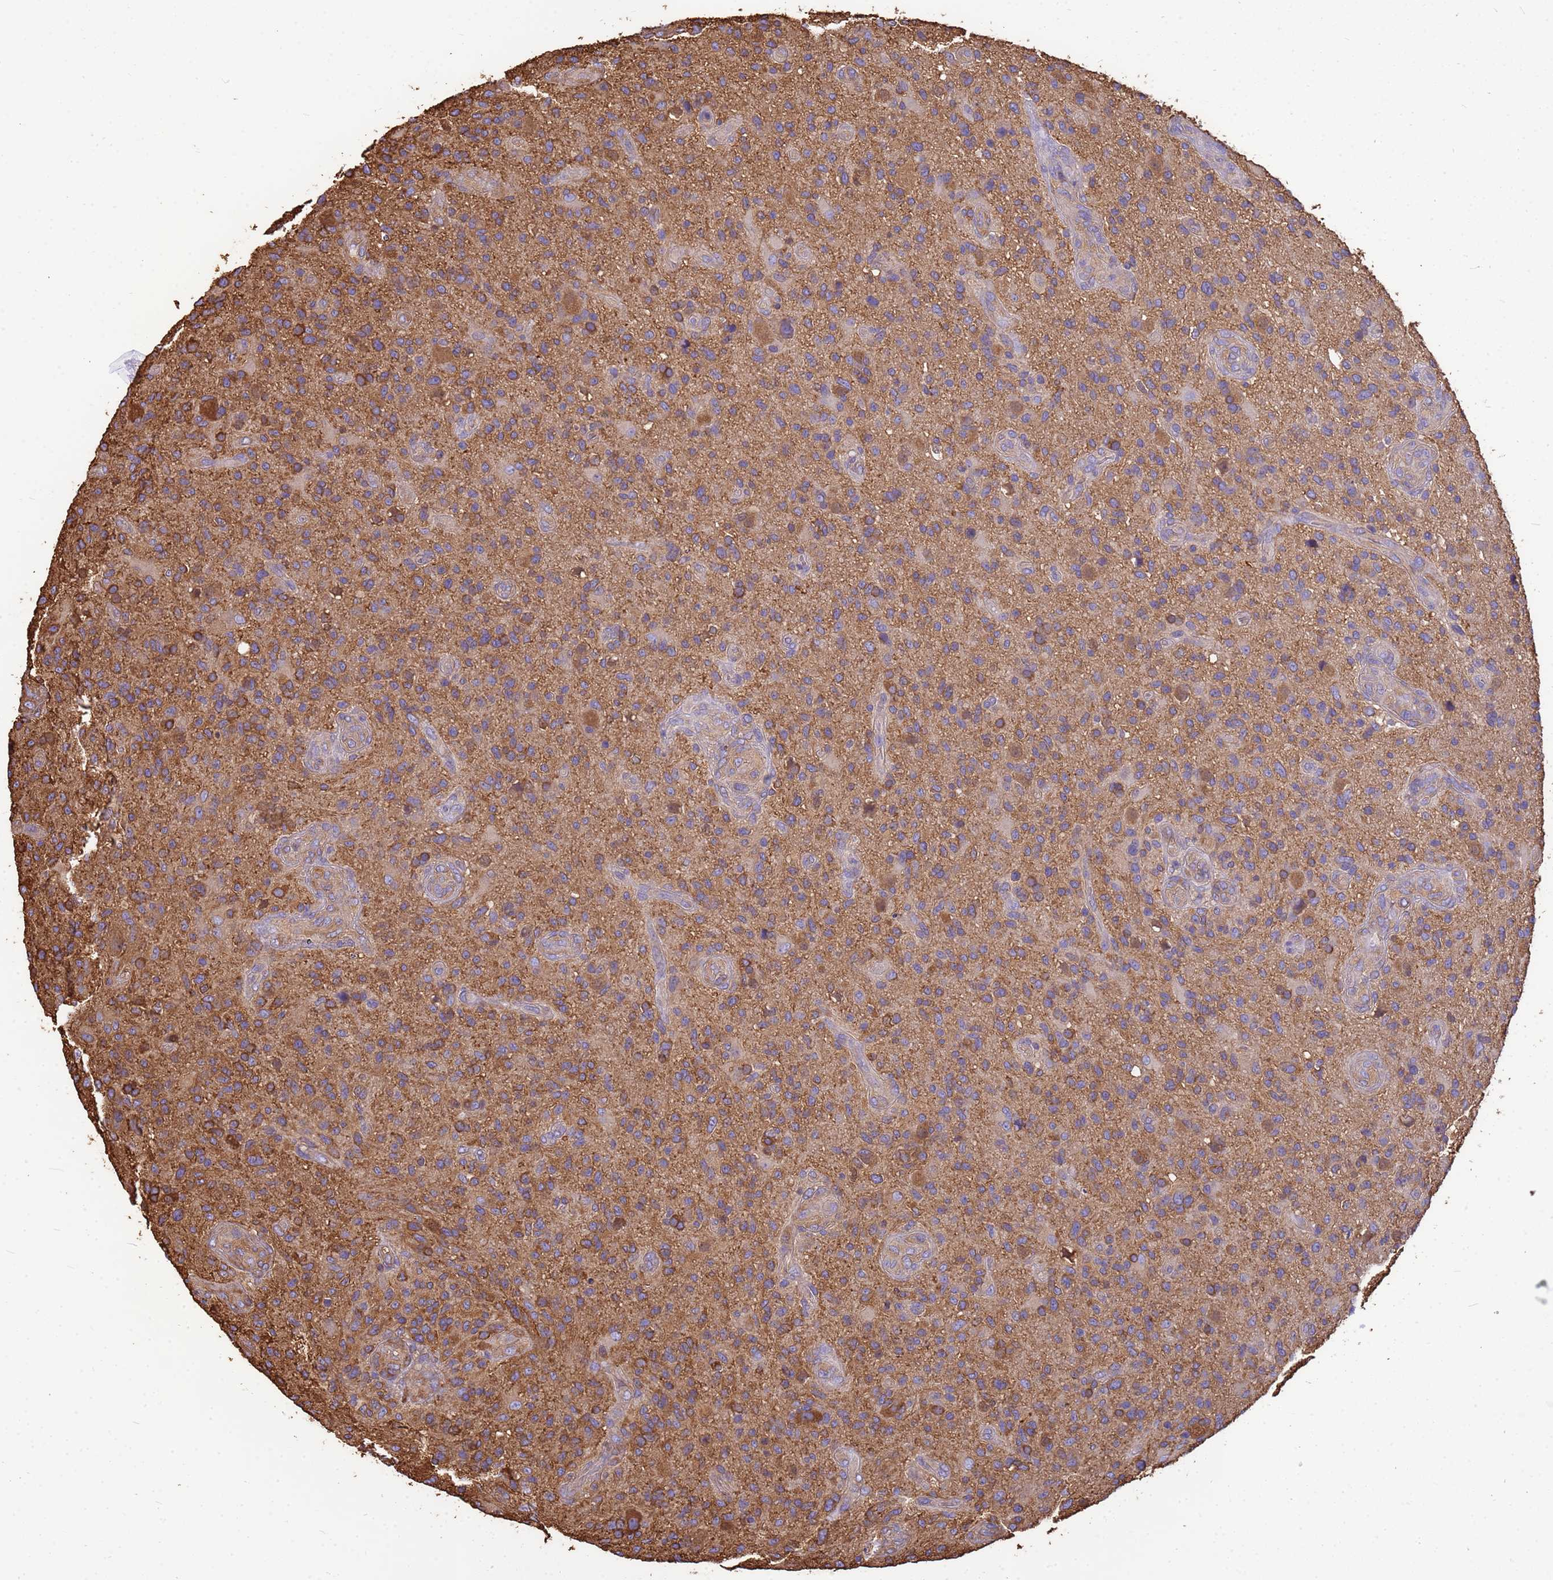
{"staining": {"intensity": "moderate", "quantity": "25%-75%", "location": "cytoplasmic/membranous"}, "tissue": "glioma", "cell_type": "Tumor cells", "image_type": "cancer", "snomed": [{"axis": "morphology", "description": "Glioma, malignant, High grade"}, {"axis": "topography", "description": "Brain"}], "caption": "Human glioma stained for a protein (brown) shows moderate cytoplasmic/membranous positive expression in about 25%-75% of tumor cells.", "gene": "TUBB1", "patient": {"sex": "male", "age": 47}}